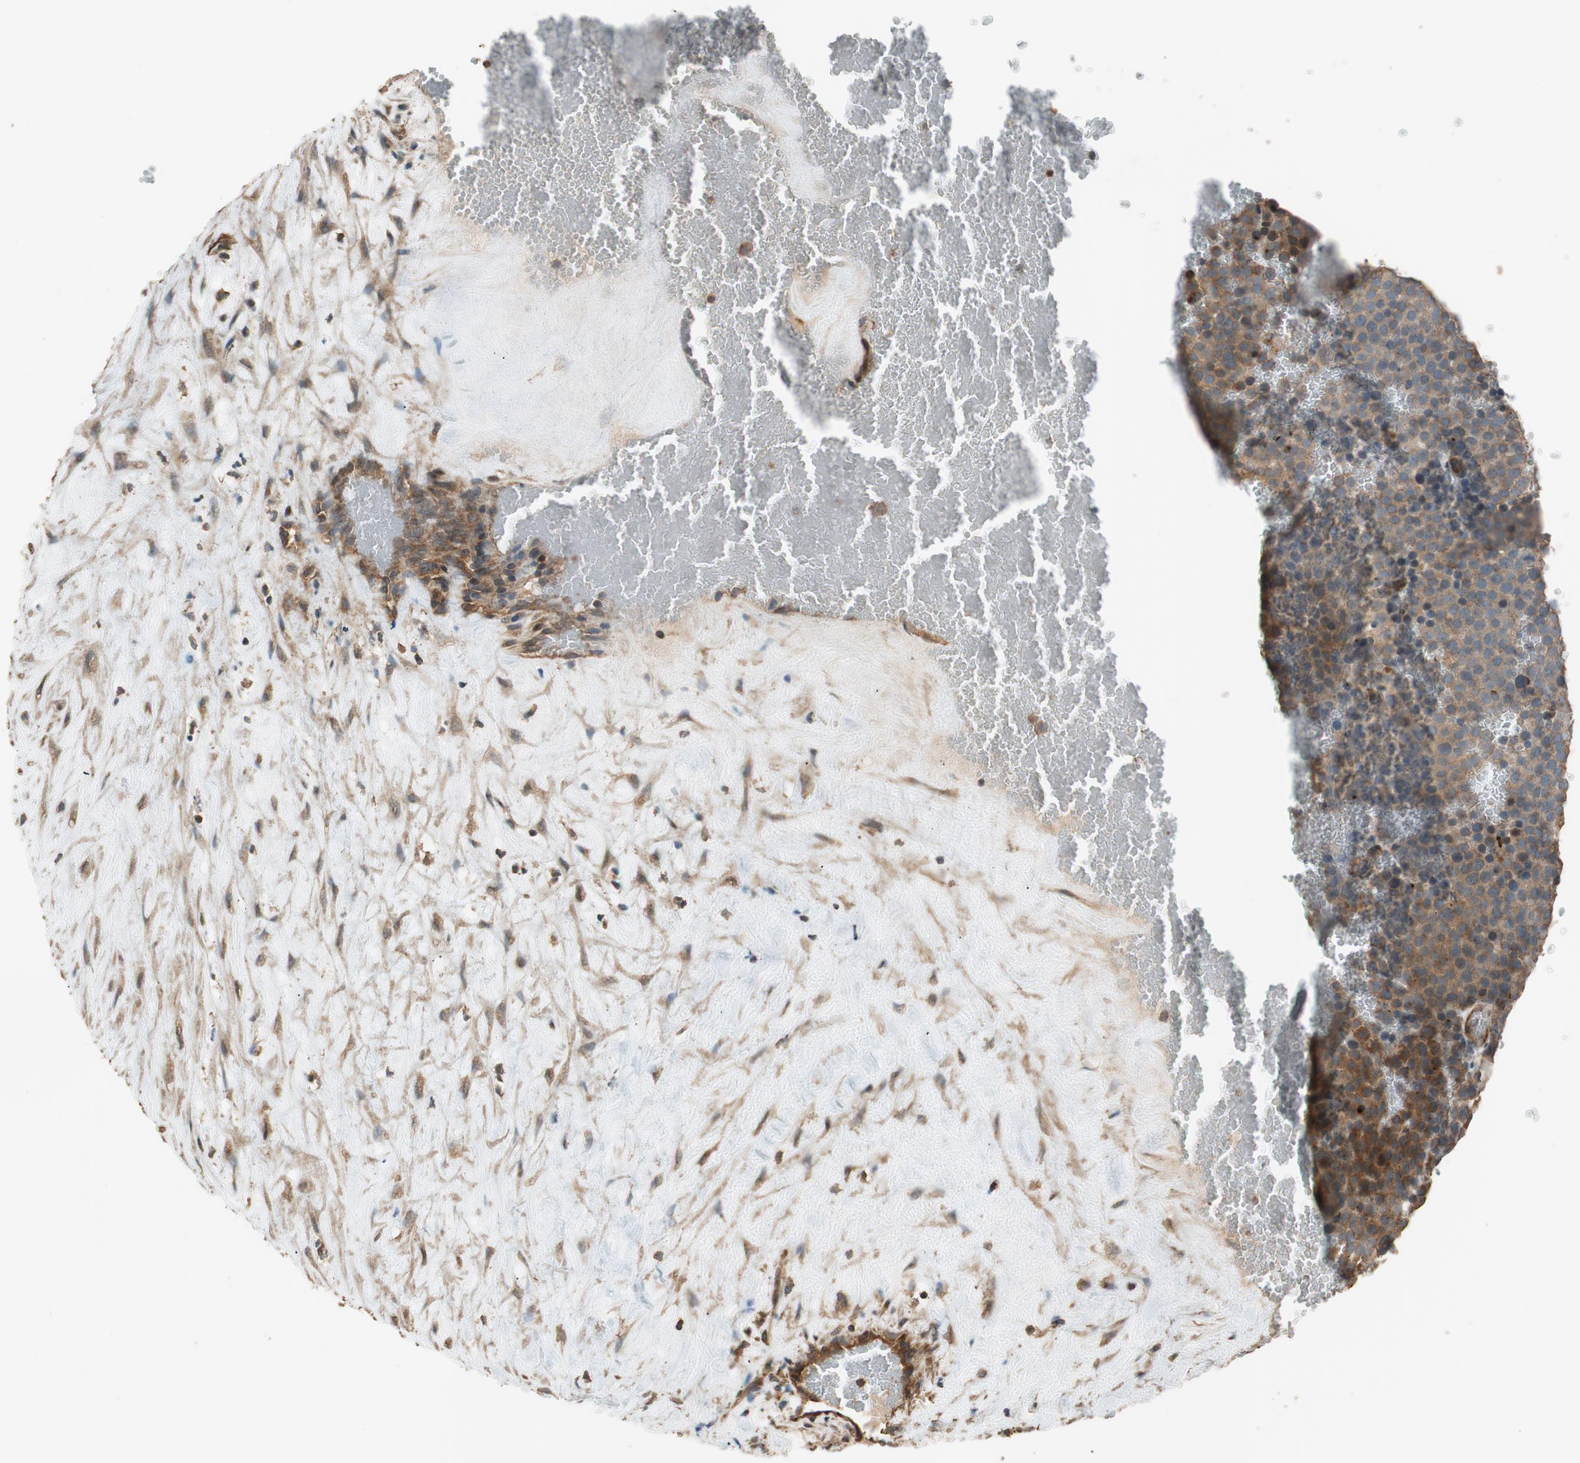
{"staining": {"intensity": "weak", "quantity": "25%-75%", "location": "cytoplasmic/membranous"}, "tissue": "testis cancer", "cell_type": "Tumor cells", "image_type": "cancer", "snomed": [{"axis": "morphology", "description": "Seminoma, NOS"}, {"axis": "topography", "description": "Testis"}], "caption": "This micrograph displays immunohistochemistry staining of human seminoma (testis), with low weak cytoplasmic/membranous expression in about 25%-75% of tumor cells.", "gene": "MST1R", "patient": {"sex": "male", "age": 71}}